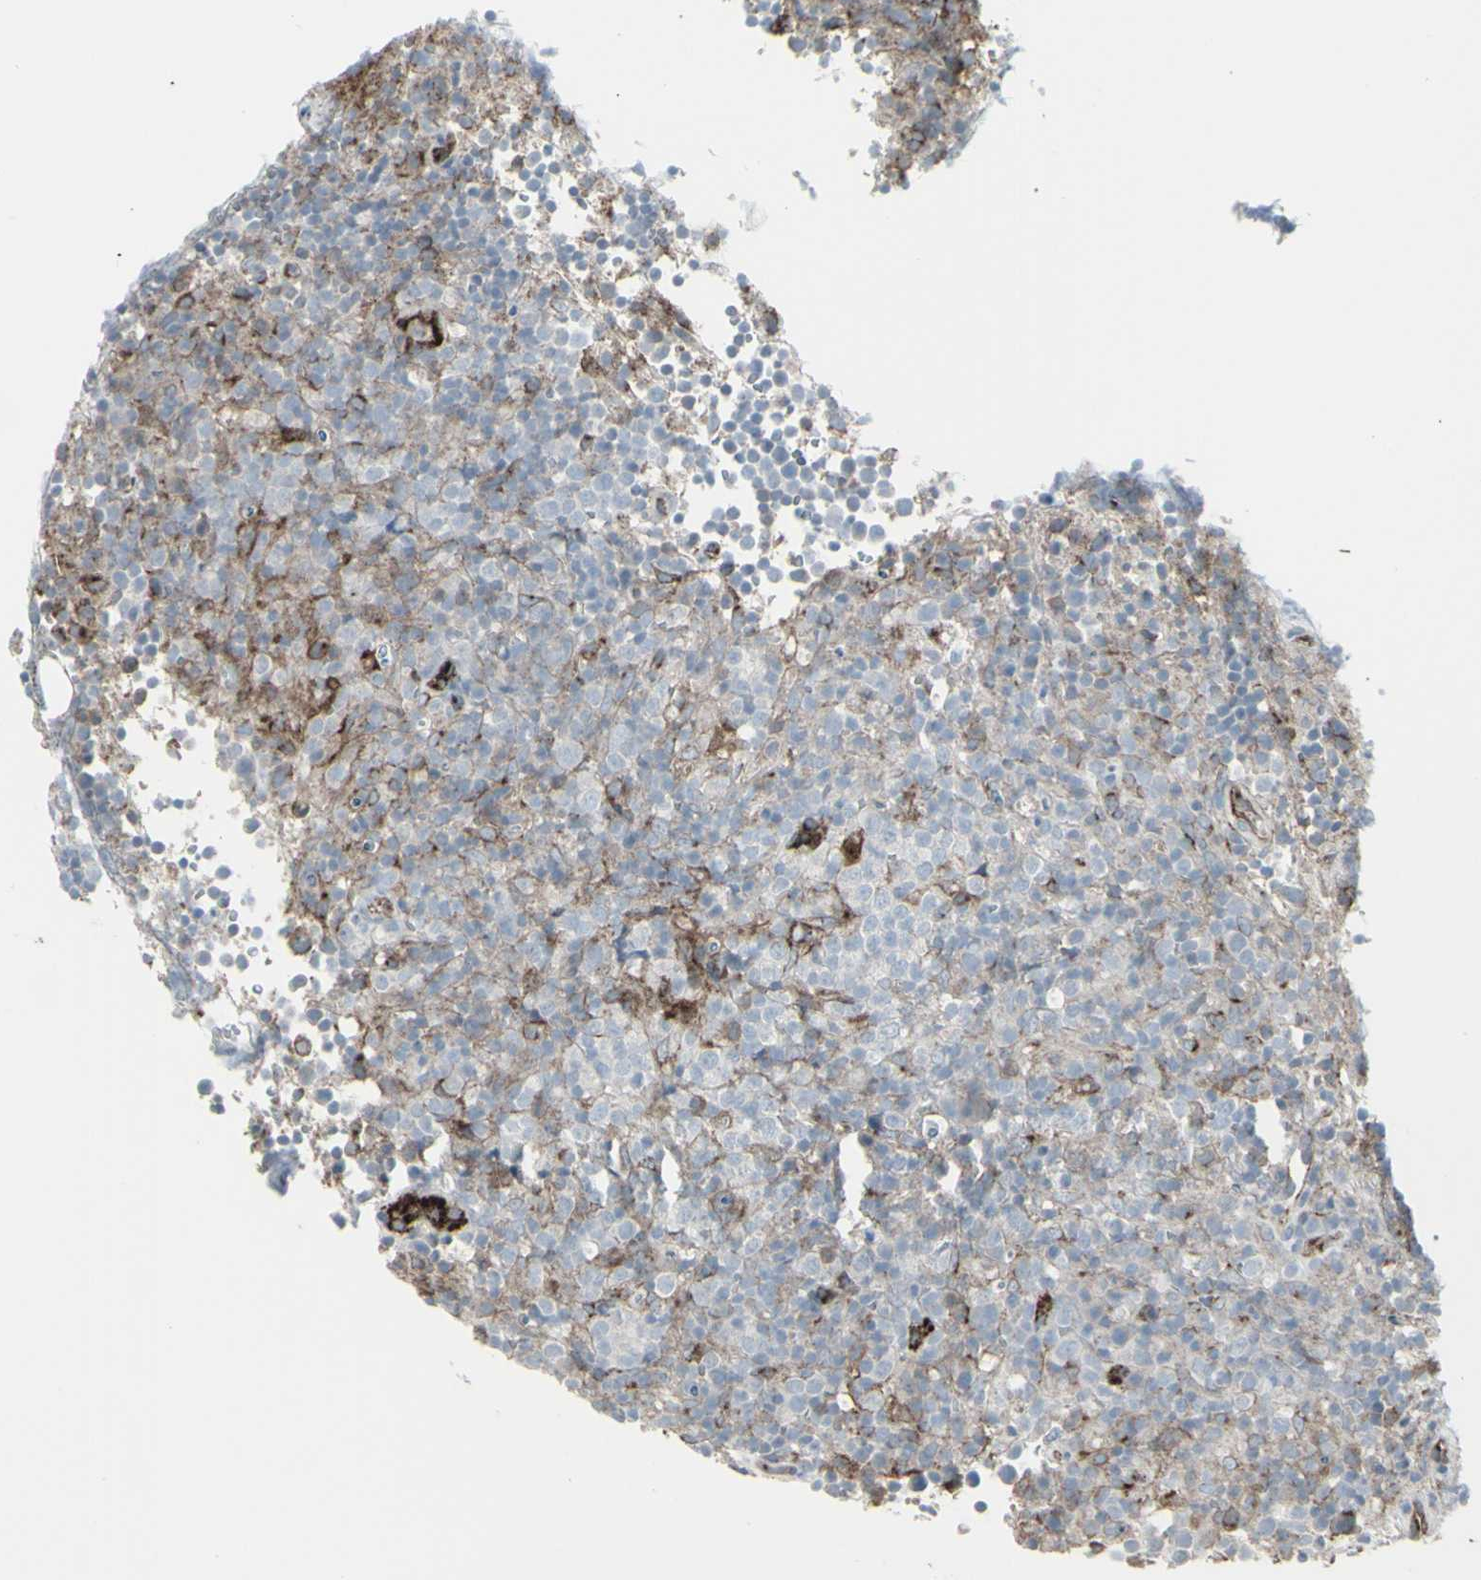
{"staining": {"intensity": "moderate", "quantity": "<25%", "location": "cytoplasmic/membranous"}, "tissue": "lymphoma", "cell_type": "Tumor cells", "image_type": "cancer", "snomed": [{"axis": "morphology", "description": "Malignant lymphoma, non-Hodgkin's type, High grade"}, {"axis": "topography", "description": "Lymph node"}], "caption": "A photomicrograph showing moderate cytoplasmic/membranous expression in approximately <25% of tumor cells in malignant lymphoma, non-Hodgkin's type (high-grade), as visualized by brown immunohistochemical staining.", "gene": "GJA1", "patient": {"sex": "female", "age": 76}}